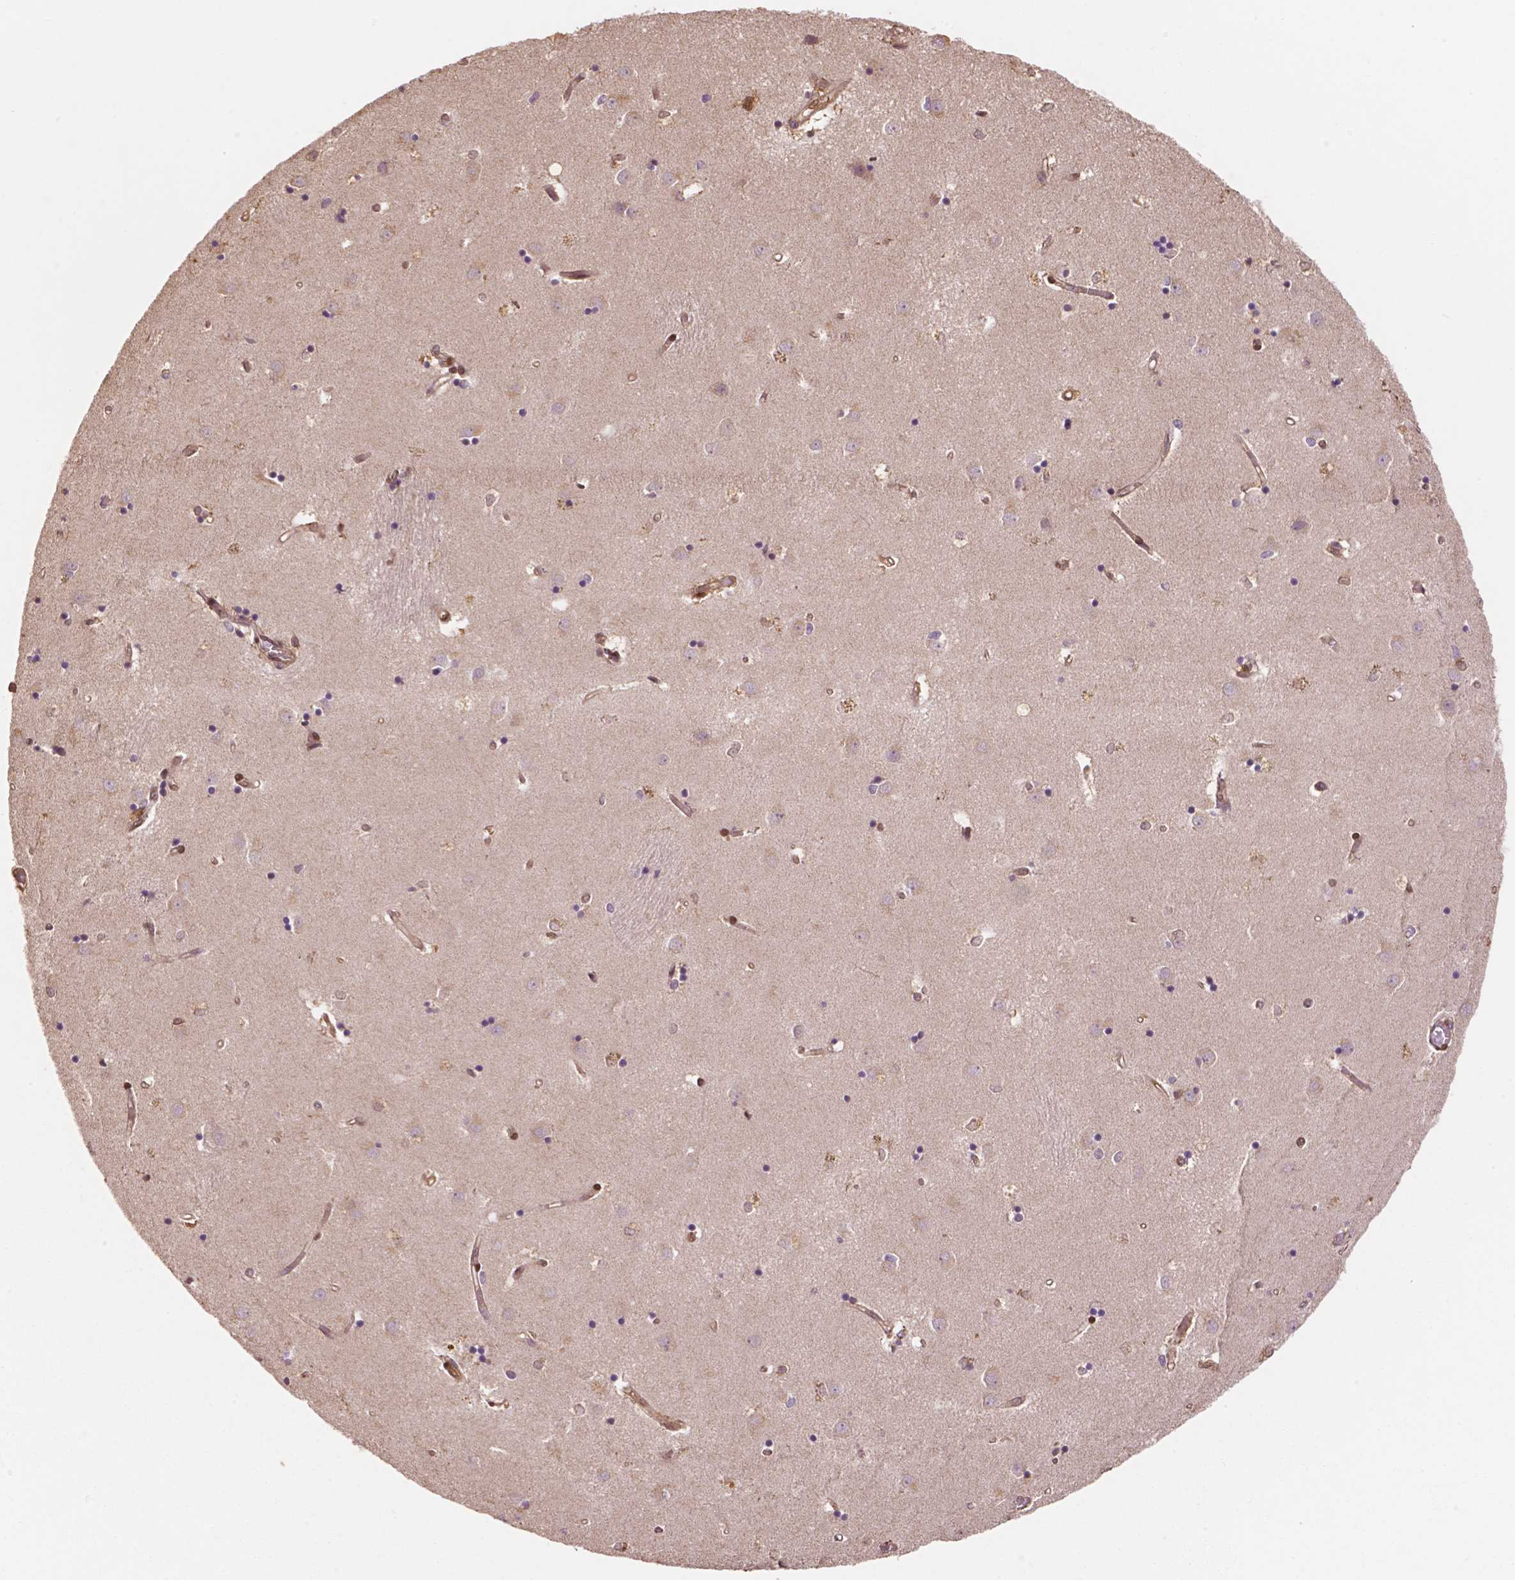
{"staining": {"intensity": "moderate", "quantity": "<25%", "location": "cytoplasmic/membranous,nuclear"}, "tissue": "caudate", "cell_type": "Glial cells", "image_type": "normal", "snomed": [{"axis": "morphology", "description": "Normal tissue, NOS"}, {"axis": "topography", "description": "Lateral ventricle wall"}], "caption": "Moderate cytoplasmic/membranous,nuclear staining for a protein is appreciated in approximately <25% of glial cells of normal caudate using IHC.", "gene": "YAP1", "patient": {"sex": "male", "age": 54}}